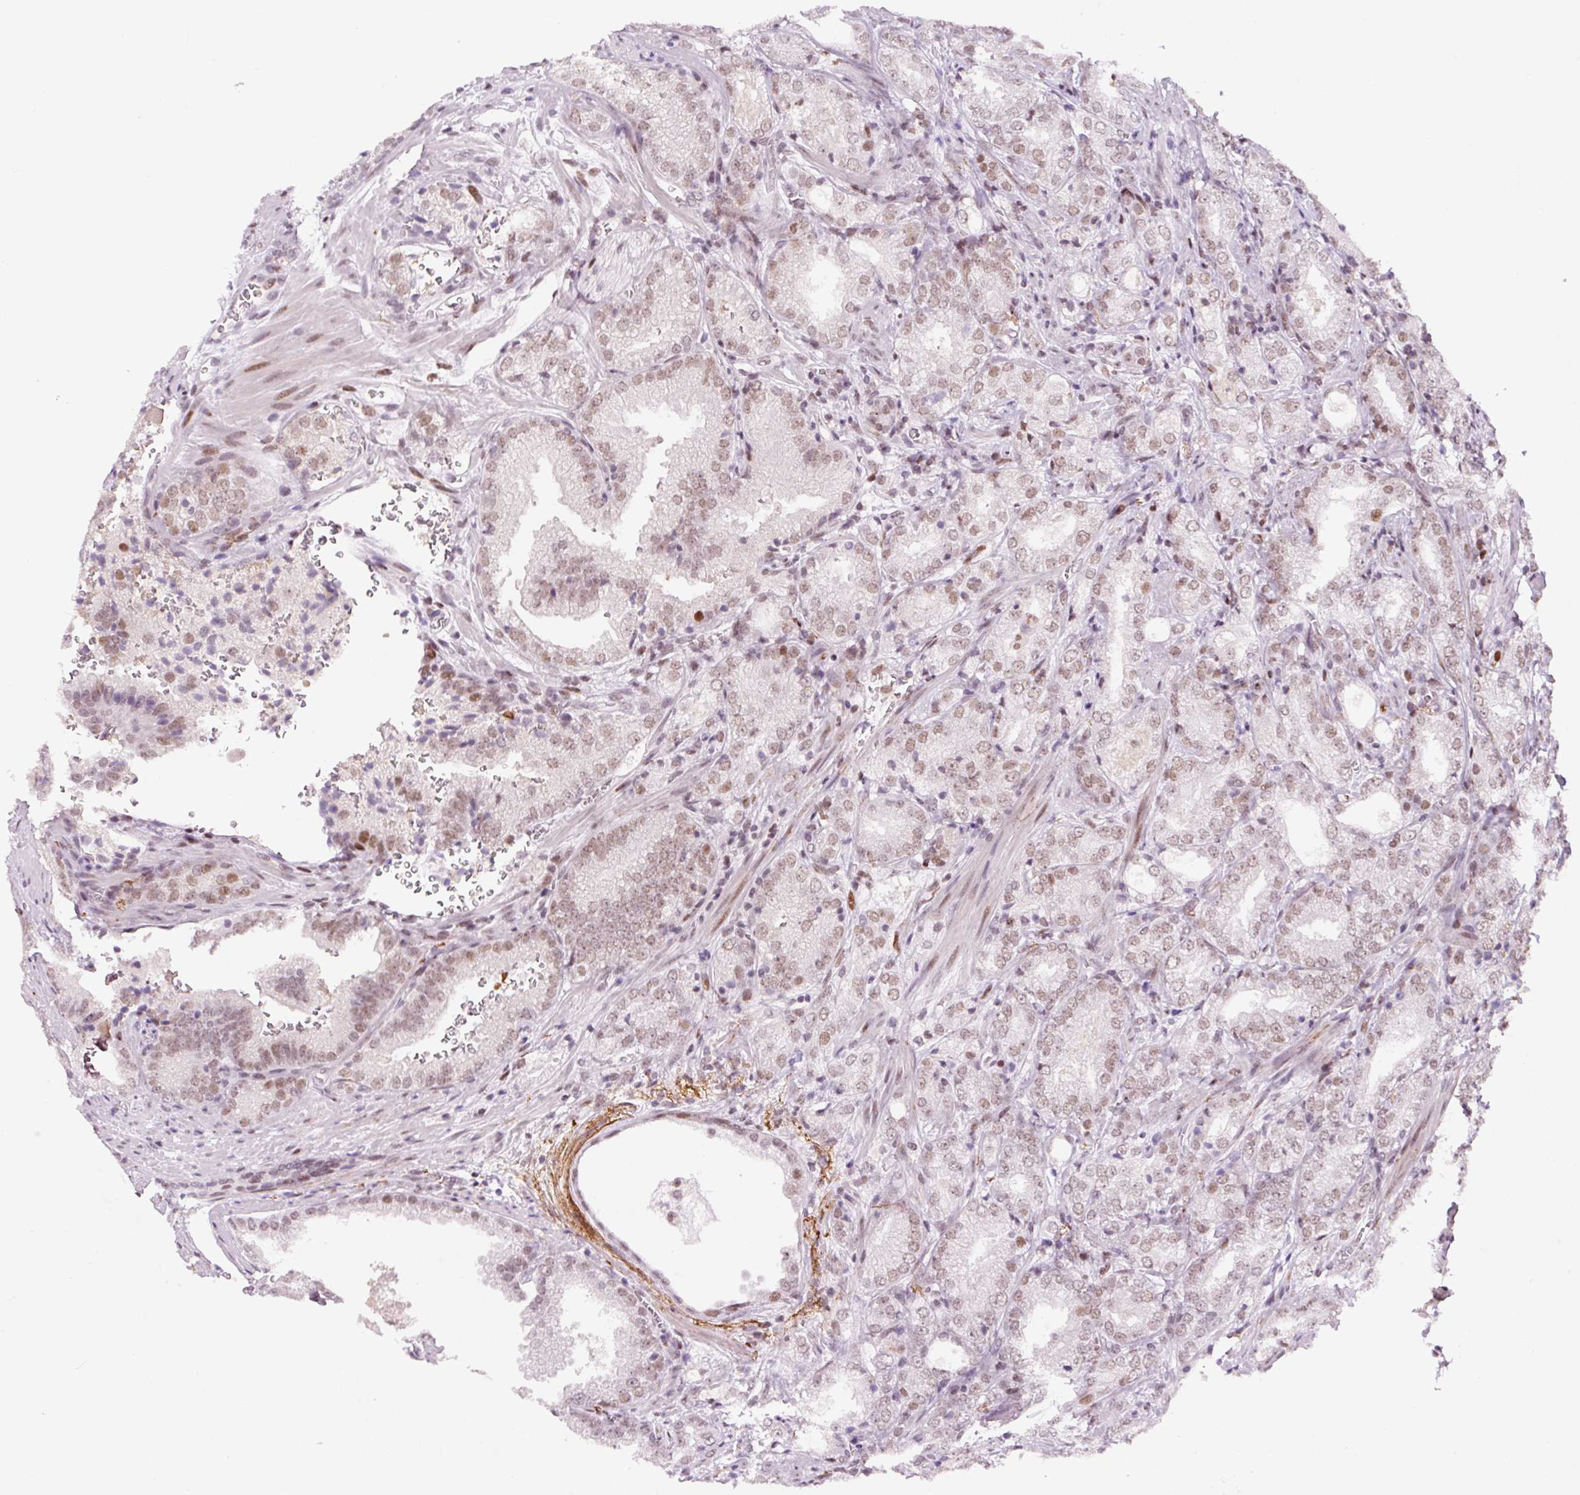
{"staining": {"intensity": "moderate", "quantity": ">75%", "location": "nuclear"}, "tissue": "prostate cancer", "cell_type": "Tumor cells", "image_type": "cancer", "snomed": [{"axis": "morphology", "description": "Adenocarcinoma, High grade"}, {"axis": "topography", "description": "Prostate"}], "caption": "A brown stain highlights moderate nuclear positivity of a protein in human prostate cancer tumor cells.", "gene": "CCNL2", "patient": {"sex": "male", "age": 63}}